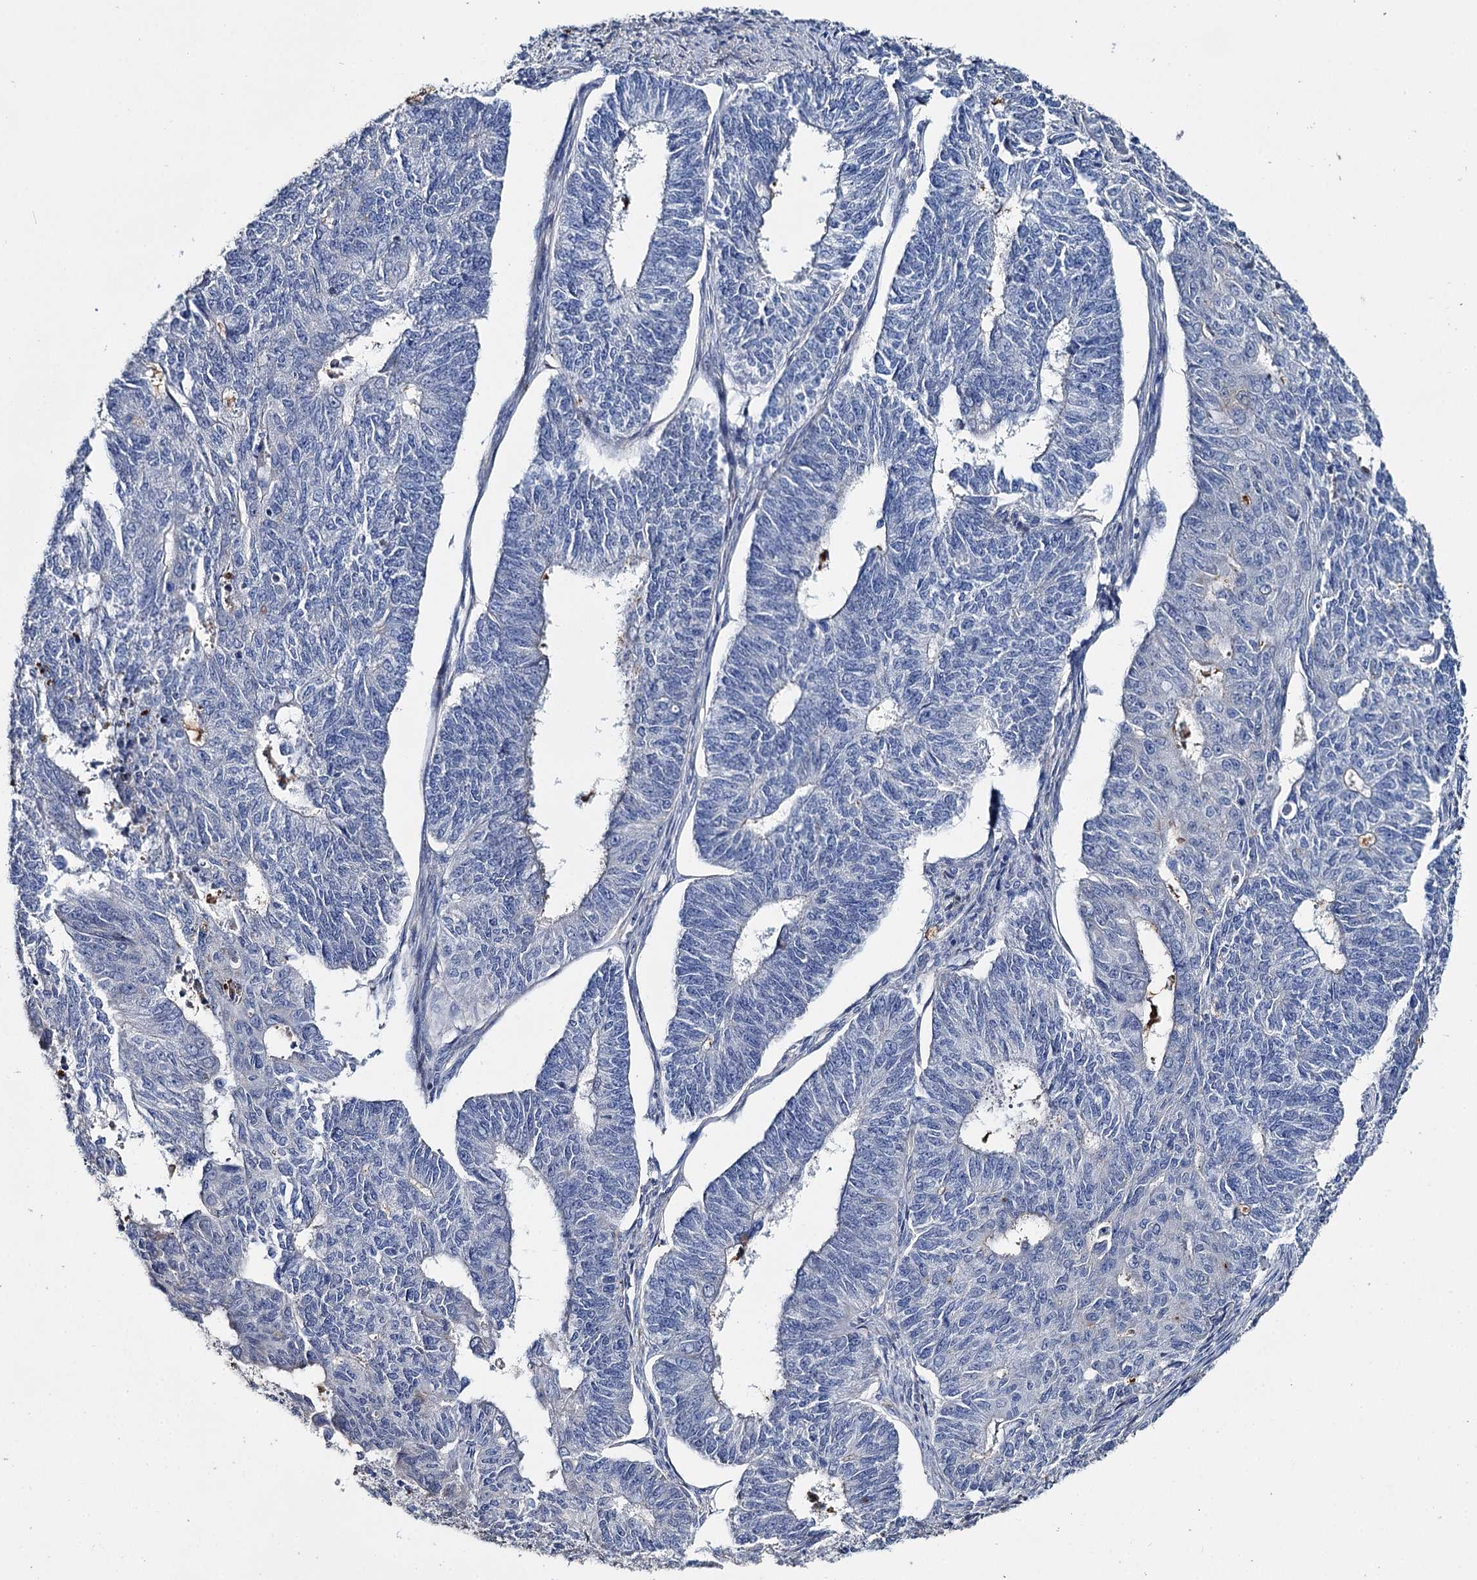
{"staining": {"intensity": "negative", "quantity": "none", "location": "none"}, "tissue": "endometrial cancer", "cell_type": "Tumor cells", "image_type": "cancer", "snomed": [{"axis": "morphology", "description": "Adenocarcinoma, NOS"}, {"axis": "topography", "description": "Endometrium"}], "caption": "Protein analysis of endometrial cancer (adenocarcinoma) displays no significant expression in tumor cells.", "gene": "DNAH6", "patient": {"sex": "female", "age": 32}}